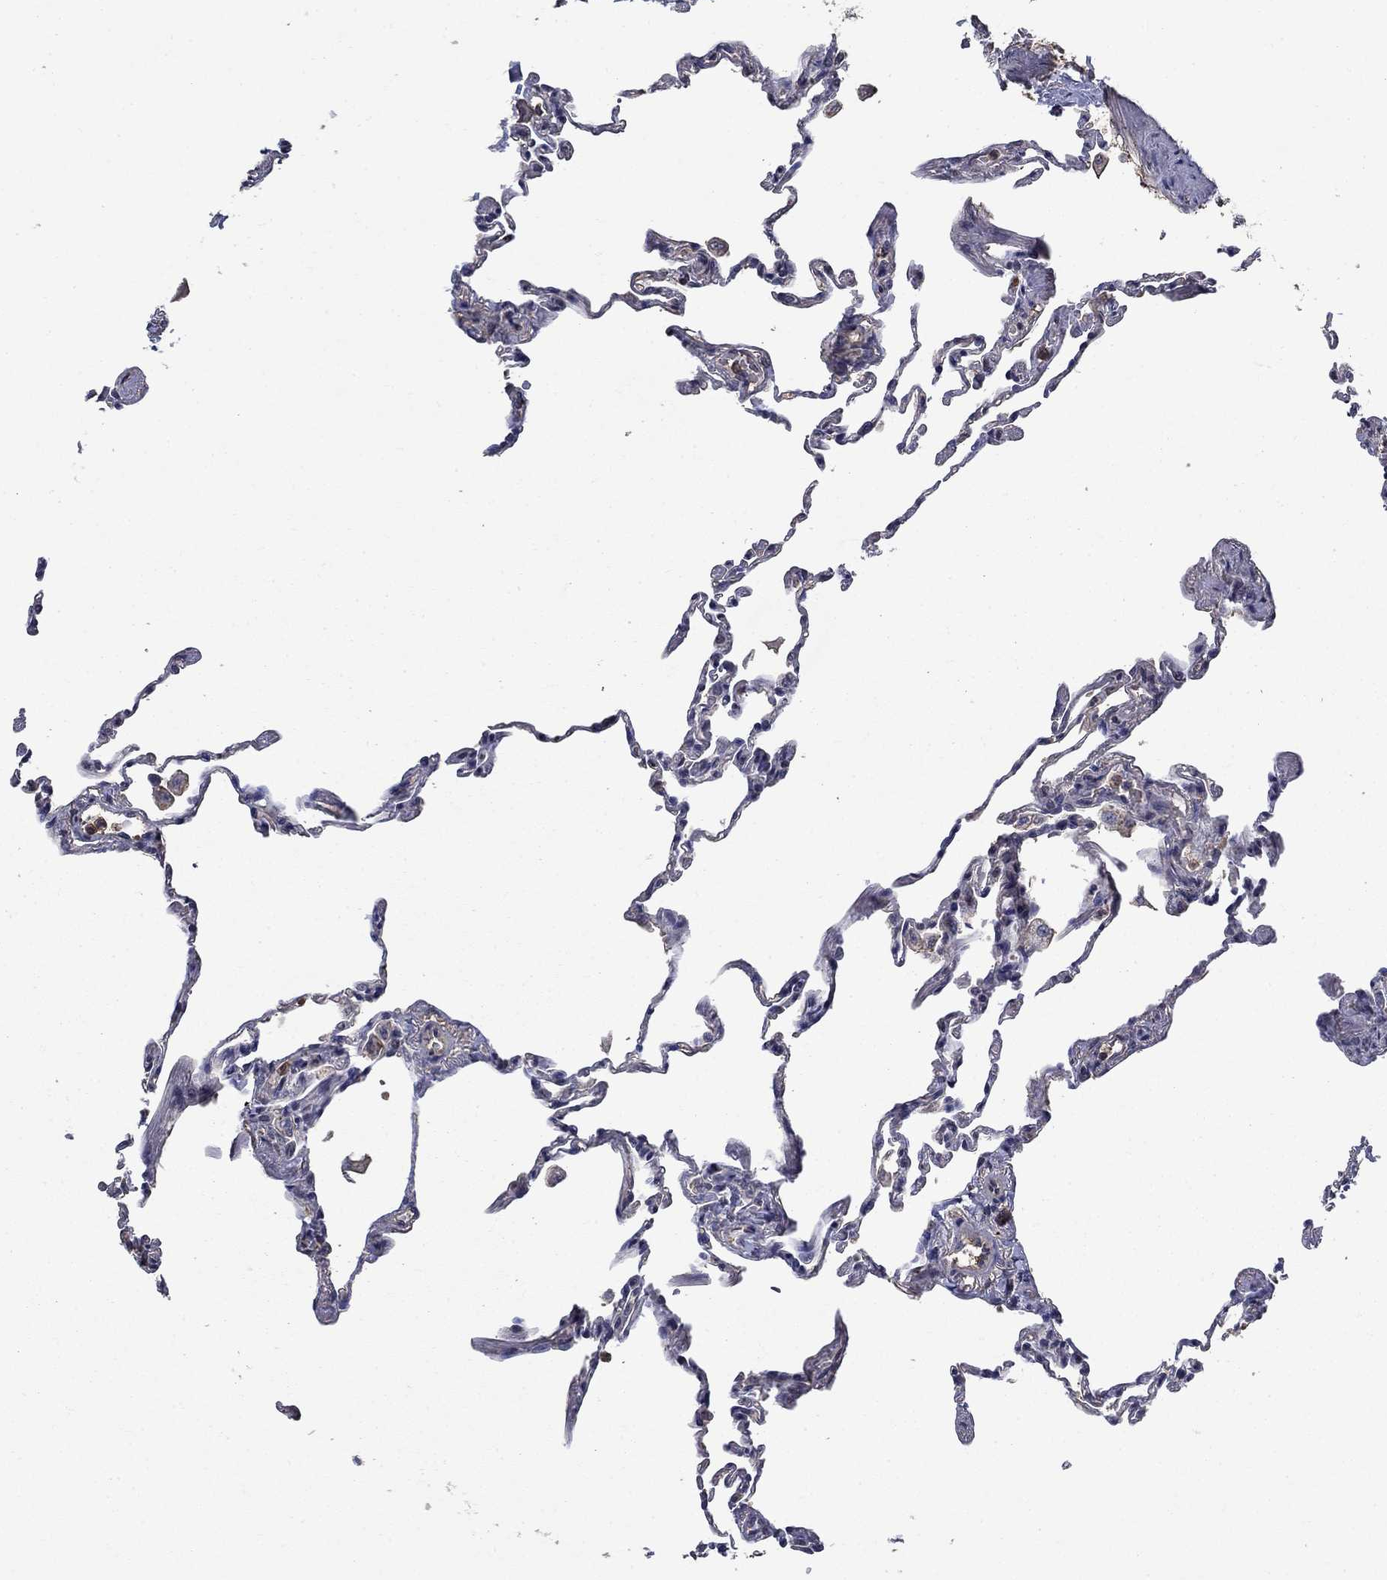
{"staining": {"intensity": "negative", "quantity": "none", "location": "none"}, "tissue": "lung", "cell_type": "Alveolar cells", "image_type": "normal", "snomed": [{"axis": "morphology", "description": "Normal tissue, NOS"}, {"axis": "topography", "description": "Lung"}], "caption": "The image exhibits no staining of alveolar cells in unremarkable lung.", "gene": "DVL1", "patient": {"sex": "female", "age": 57}}